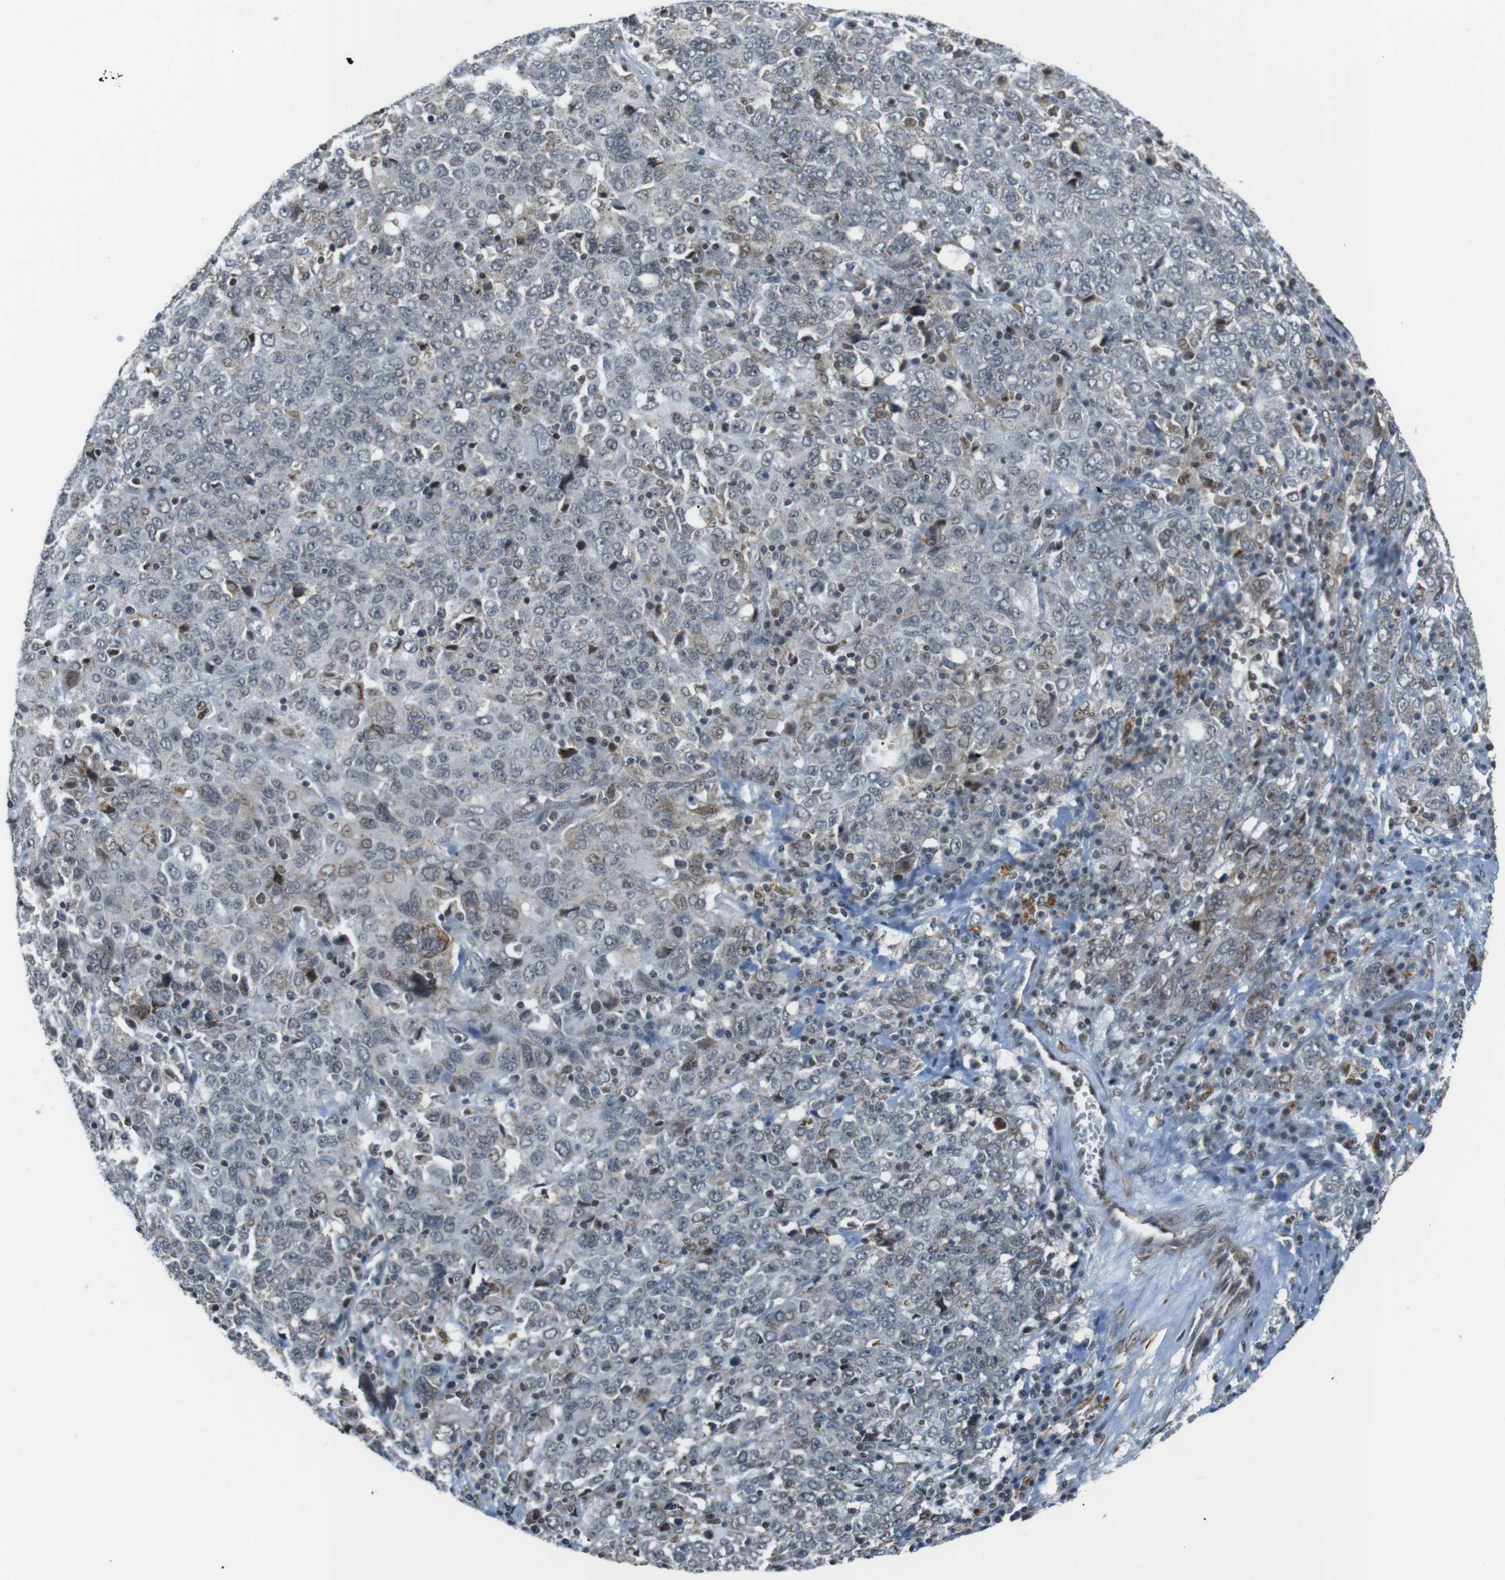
{"staining": {"intensity": "weak", "quantity": "<25%", "location": "nuclear"}, "tissue": "ovarian cancer", "cell_type": "Tumor cells", "image_type": "cancer", "snomed": [{"axis": "morphology", "description": "Carcinoma, endometroid"}, {"axis": "topography", "description": "Ovary"}], "caption": "Ovarian cancer stained for a protein using immunohistochemistry (IHC) demonstrates no staining tumor cells.", "gene": "USP7", "patient": {"sex": "female", "age": 62}}